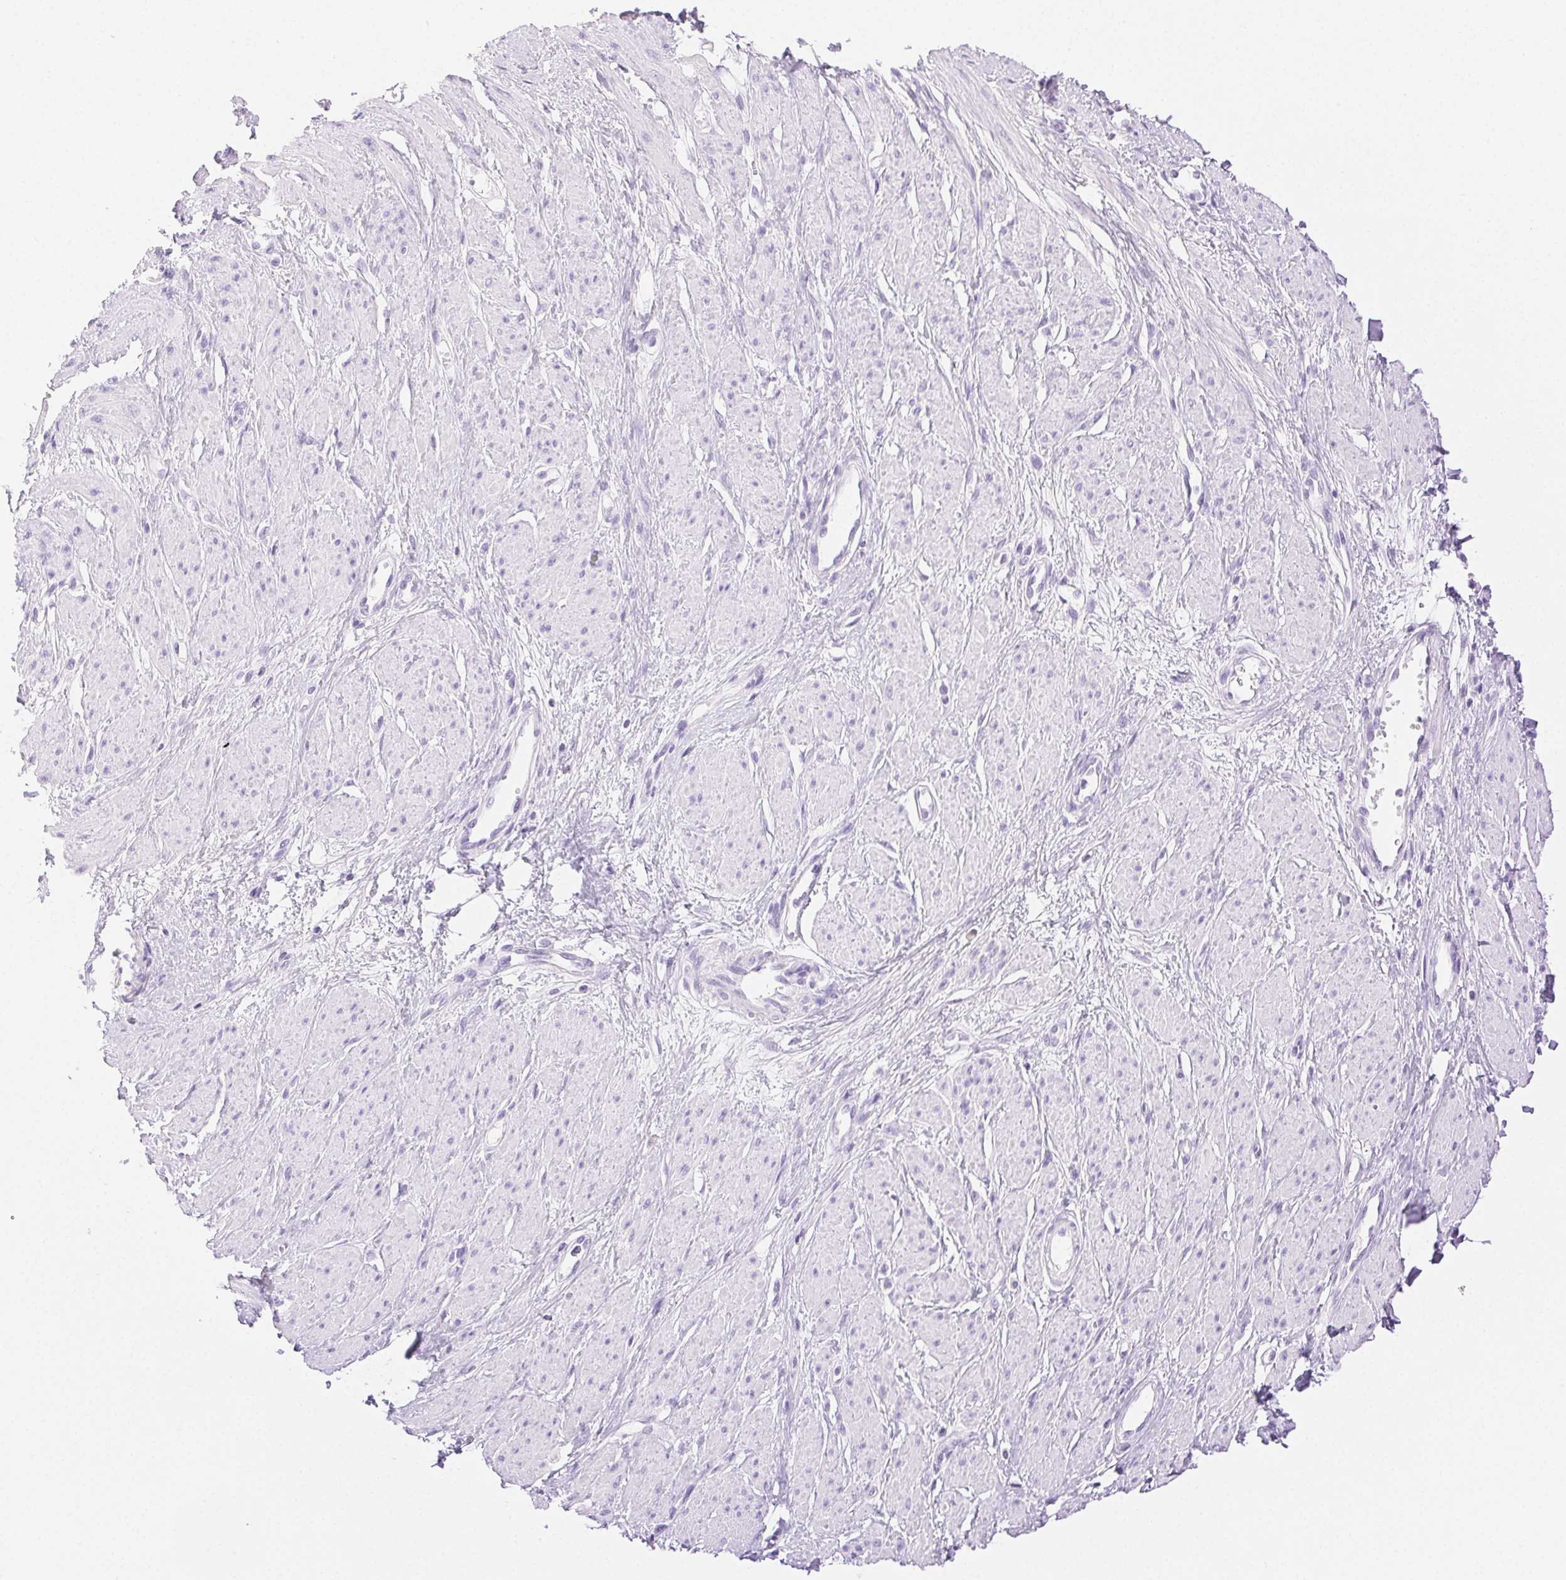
{"staining": {"intensity": "negative", "quantity": "none", "location": "none"}, "tissue": "smooth muscle", "cell_type": "Smooth muscle cells", "image_type": "normal", "snomed": [{"axis": "morphology", "description": "Normal tissue, NOS"}, {"axis": "topography", "description": "Smooth muscle"}, {"axis": "topography", "description": "Uterus"}], "caption": "DAB (3,3'-diaminobenzidine) immunohistochemical staining of unremarkable human smooth muscle shows no significant positivity in smooth muscle cells.", "gene": "SPACA4", "patient": {"sex": "female", "age": 39}}